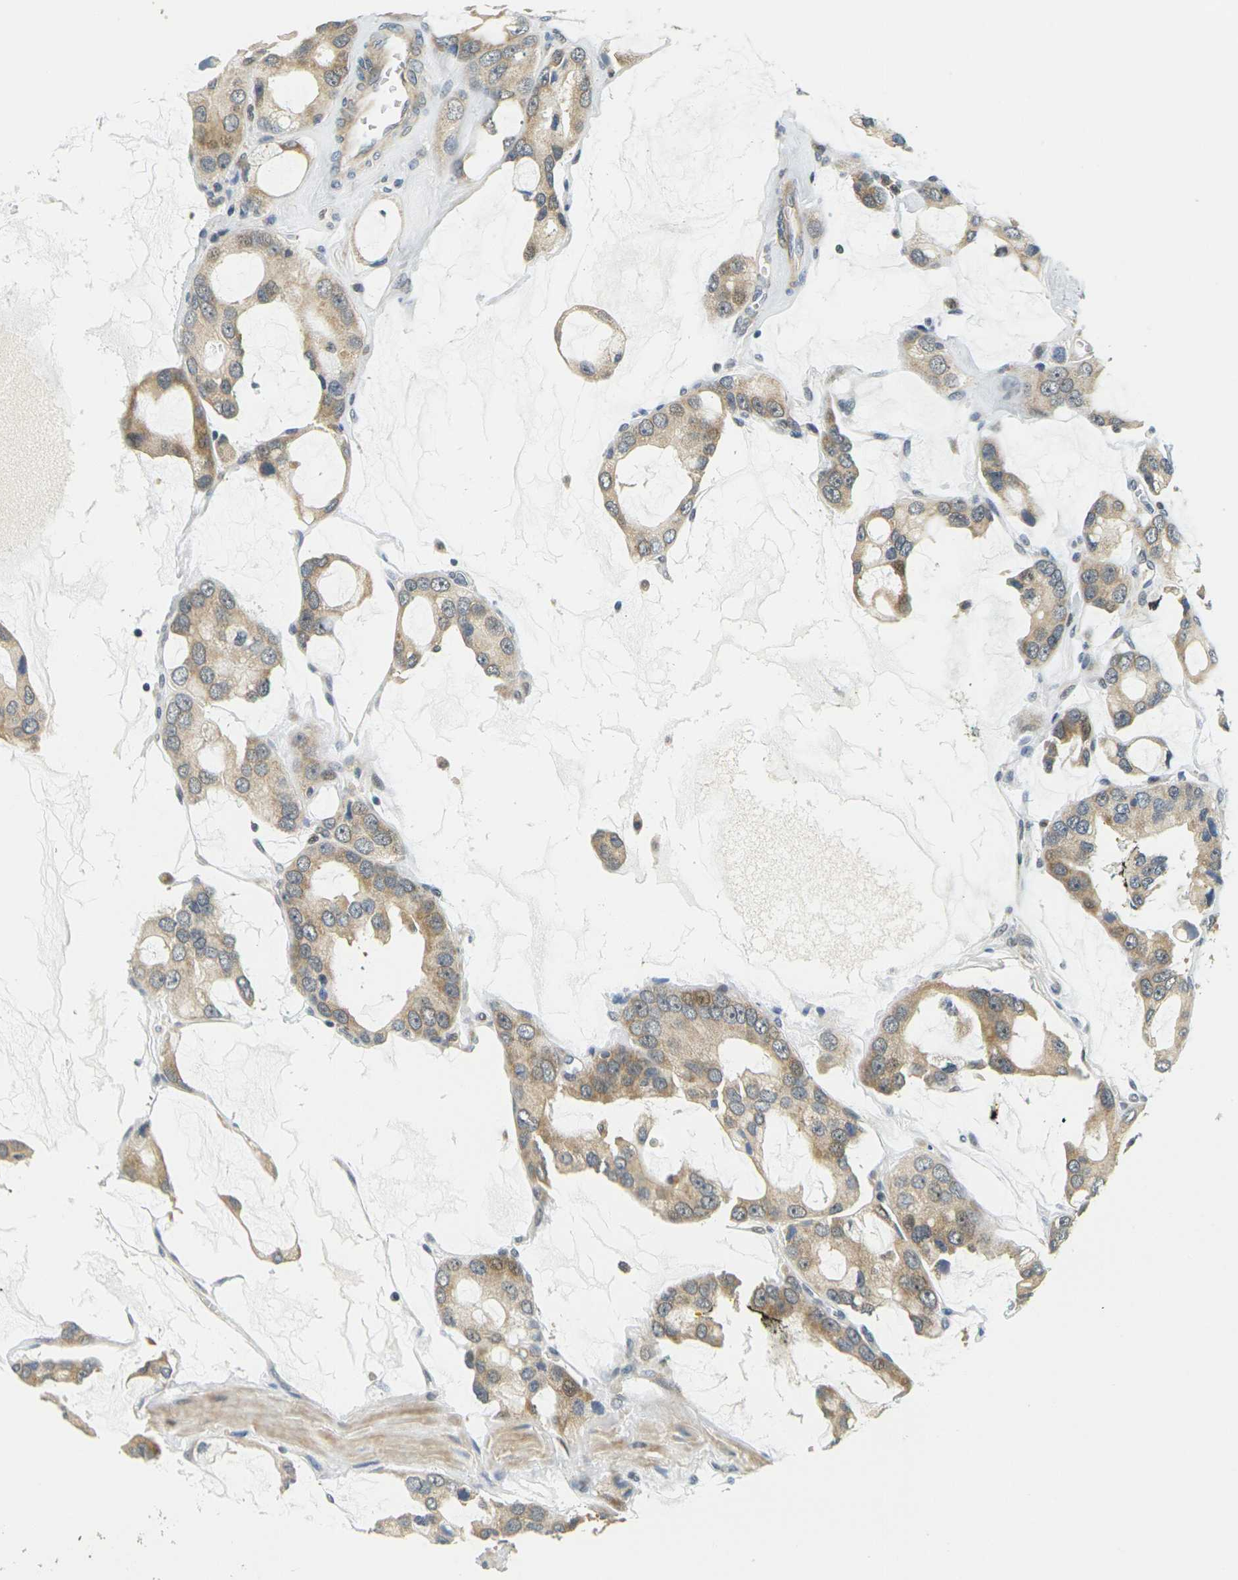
{"staining": {"intensity": "weak", "quantity": ">75%", "location": "cytoplasmic/membranous"}, "tissue": "prostate cancer", "cell_type": "Tumor cells", "image_type": "cancer", "snomed": [{"axis": "morphology", "description": "Adenocarcinoma, High grade"}, {"axis": "topography", "description": "Prostate"}], "caption": "Protein analysis of prostate cancer tissue reveals weak cytoplasmic/membranous staining in approximately >75% of tumor cells.", "gene": "KLHL8", "patient": {"sex": "male", "age": 67}}